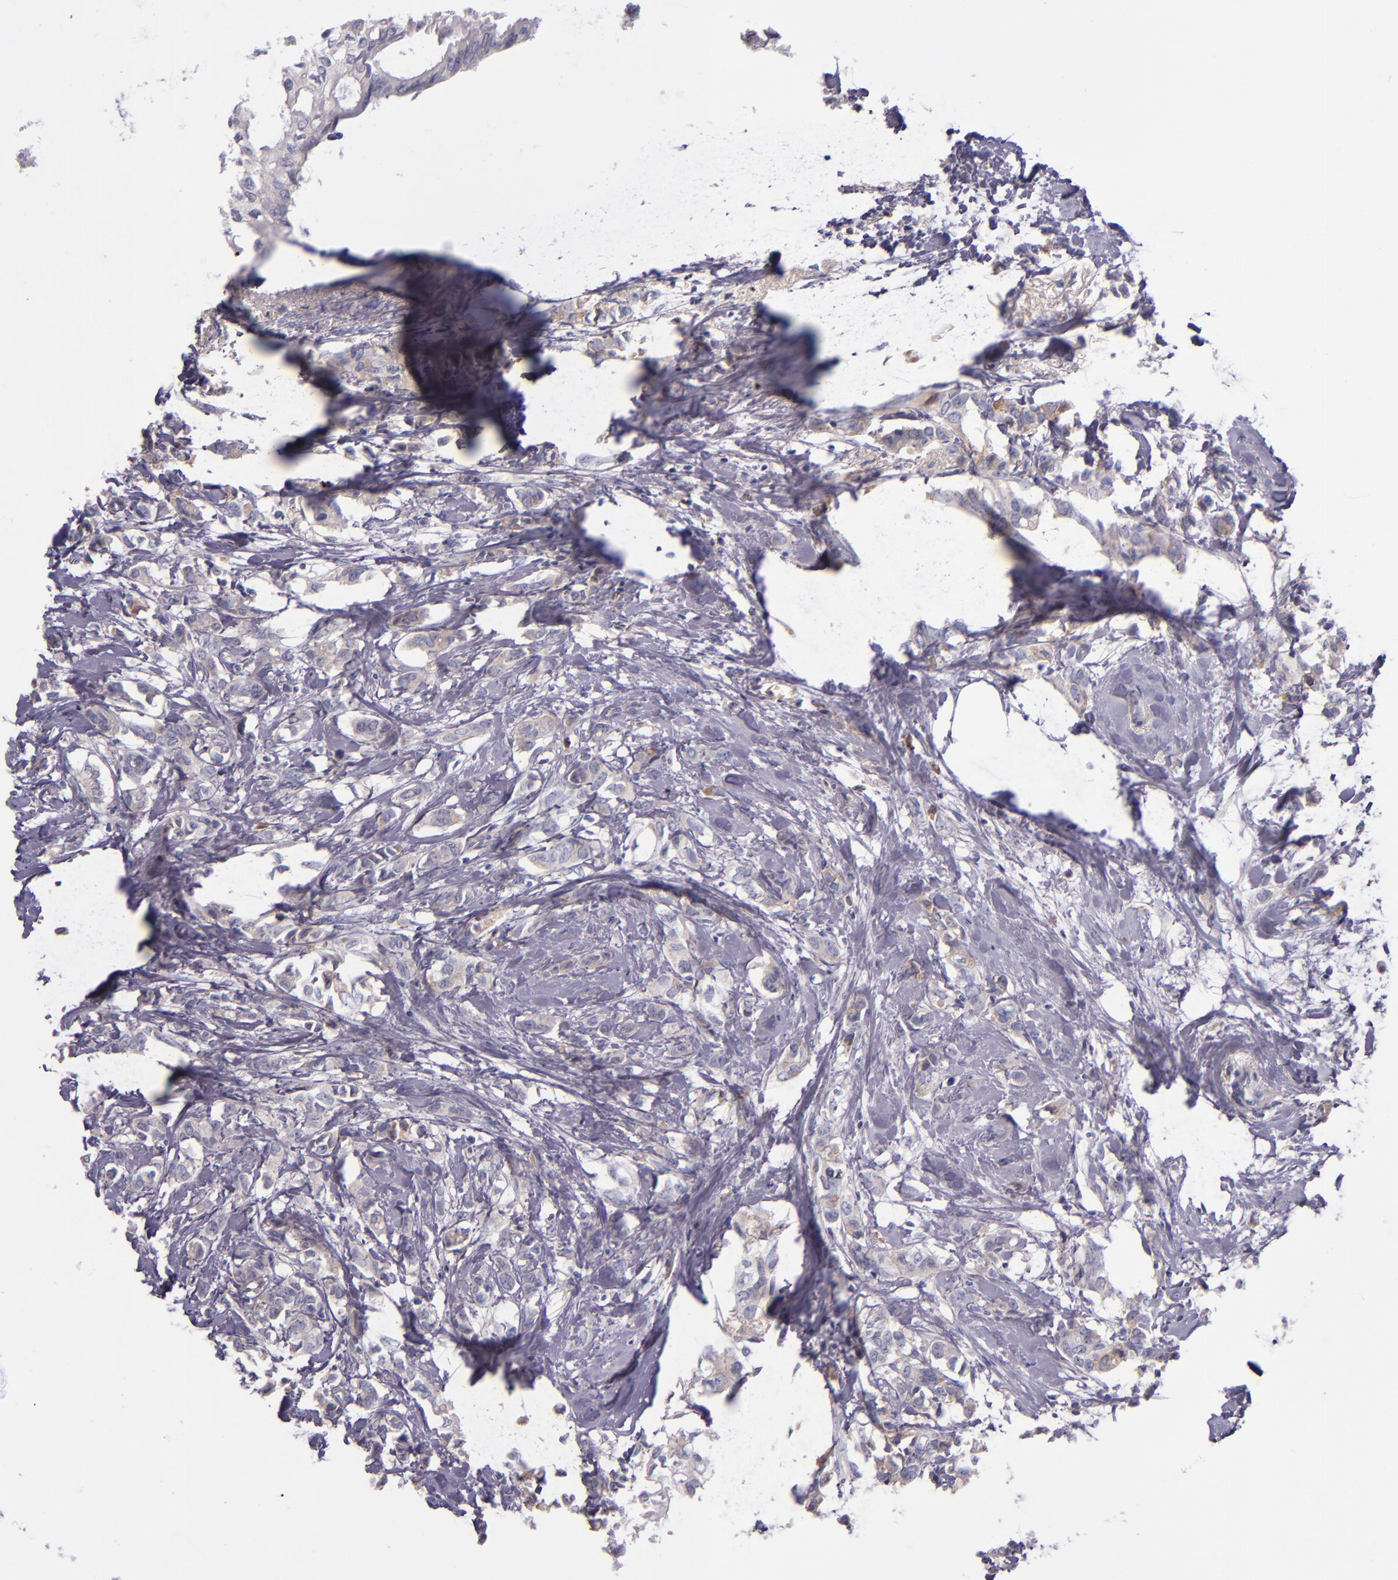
{"staining": {"intensity": "weak", "quantity": "25%-75%", "location": "cytoplasmic/membranous"}, "tissue": "breast cancer", "cell_type": "Tumor cells", "image_type": "cancer", "snomed": [{"axis": "morphology", "description": "Duct carcinoma"}, {"axis": "topography", "description": "Breast"}], "caption": "About 25%-75% of tumor cells in breast cancer (infiltrating ductal carcinoma) demonstrate weak cytoplasmic/membranous protein staining as visualized by brown immunohistochemical staining.", "gene": "KNG1", "patient": {"sex": "female", "age": 84}}